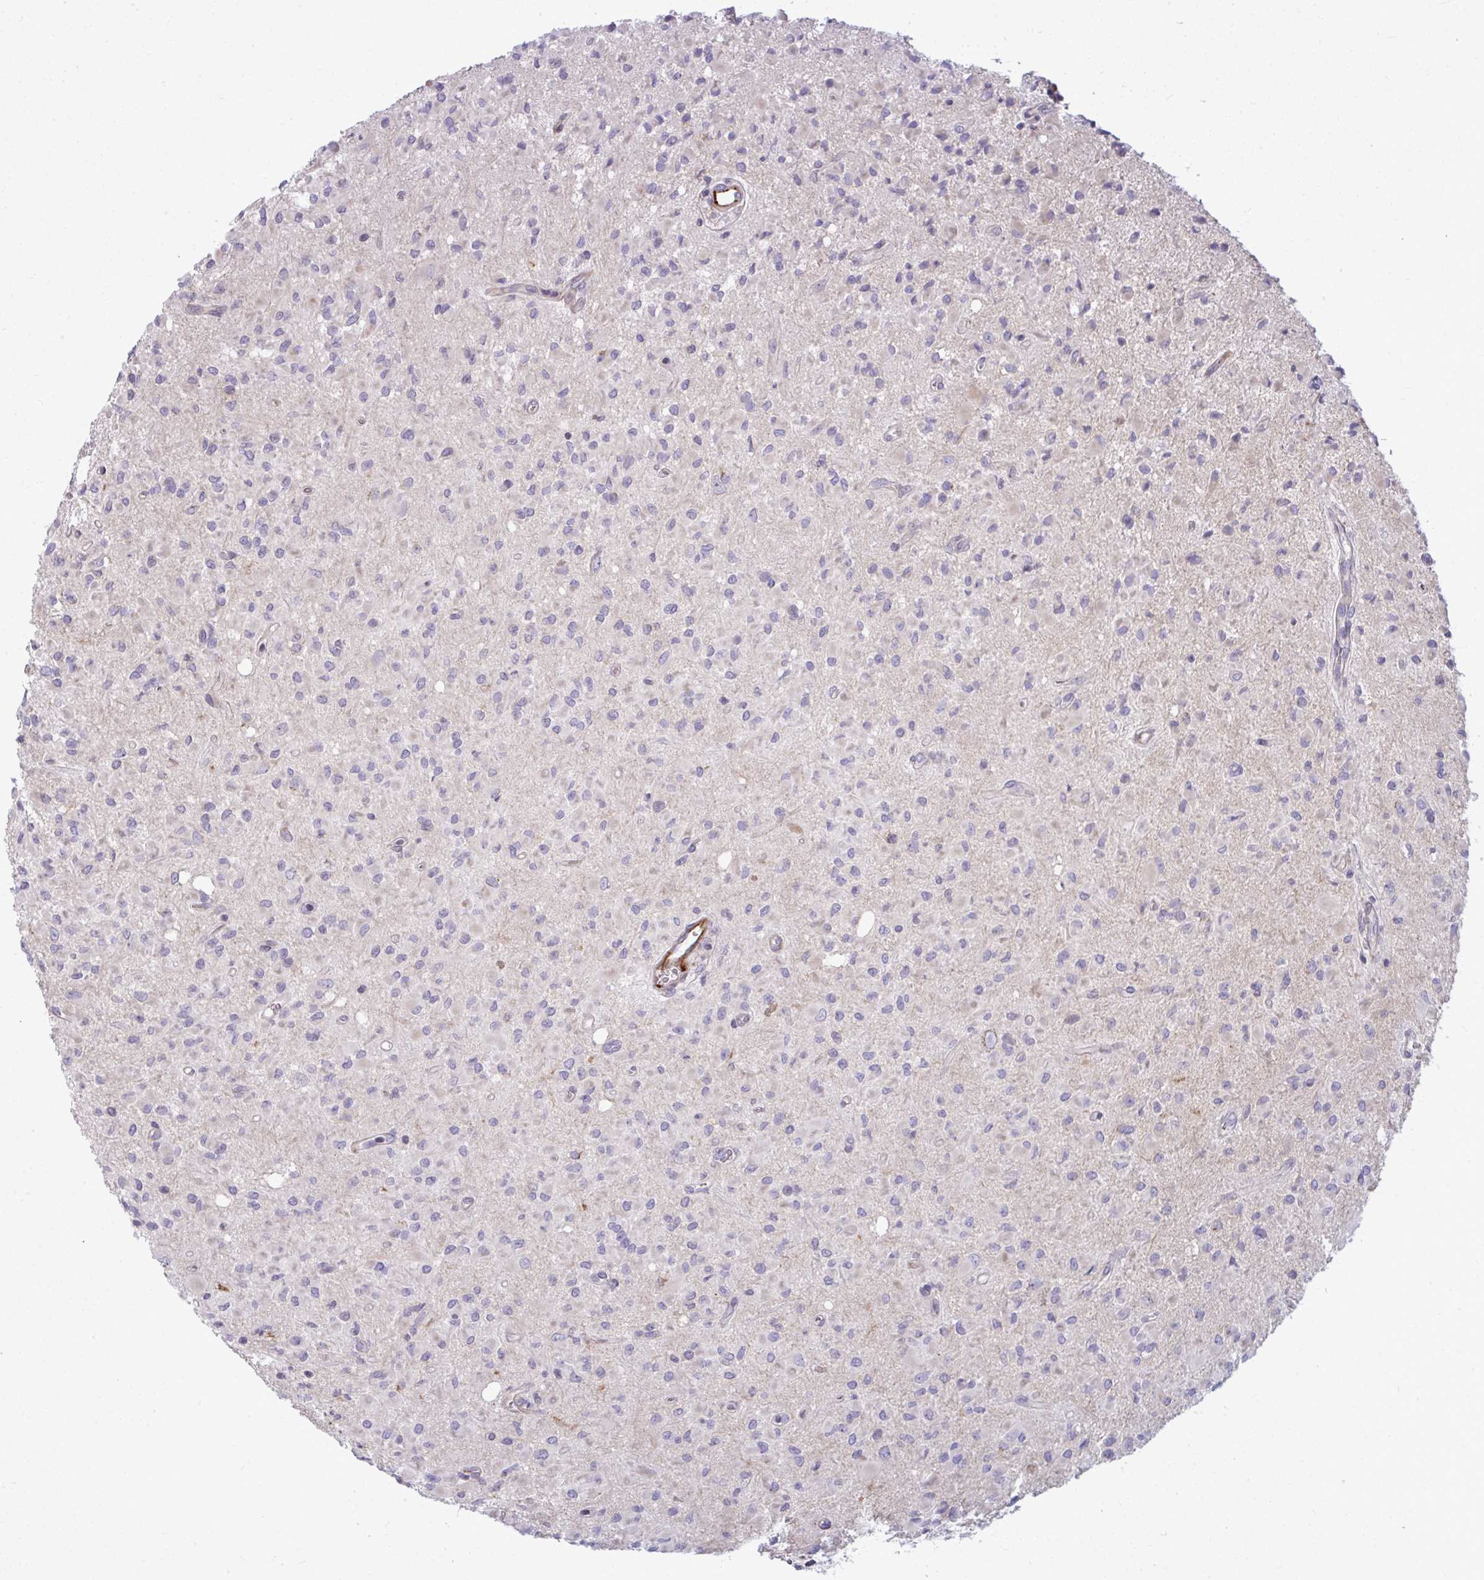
{"staining": {"intensity": "negative", "quantity": "none", "location": "none"}, "tissue": "glioma", "cell_type": "Tumor cells", "image_type": "cancer", "snomed": [{"axis": "morphology", "description": "Glioma, malignant, Low grade"}, {"axis": "topography", "description": "Brain"}], "caption": "An immunohistochemistry (IHC) image of malignant glioma (low-grade) is shown. There is no staining in tumor cells of malignant glioma (low-grade).", "gene": "SLC14A1", "patient": {"sex": "female", "age": 33}}